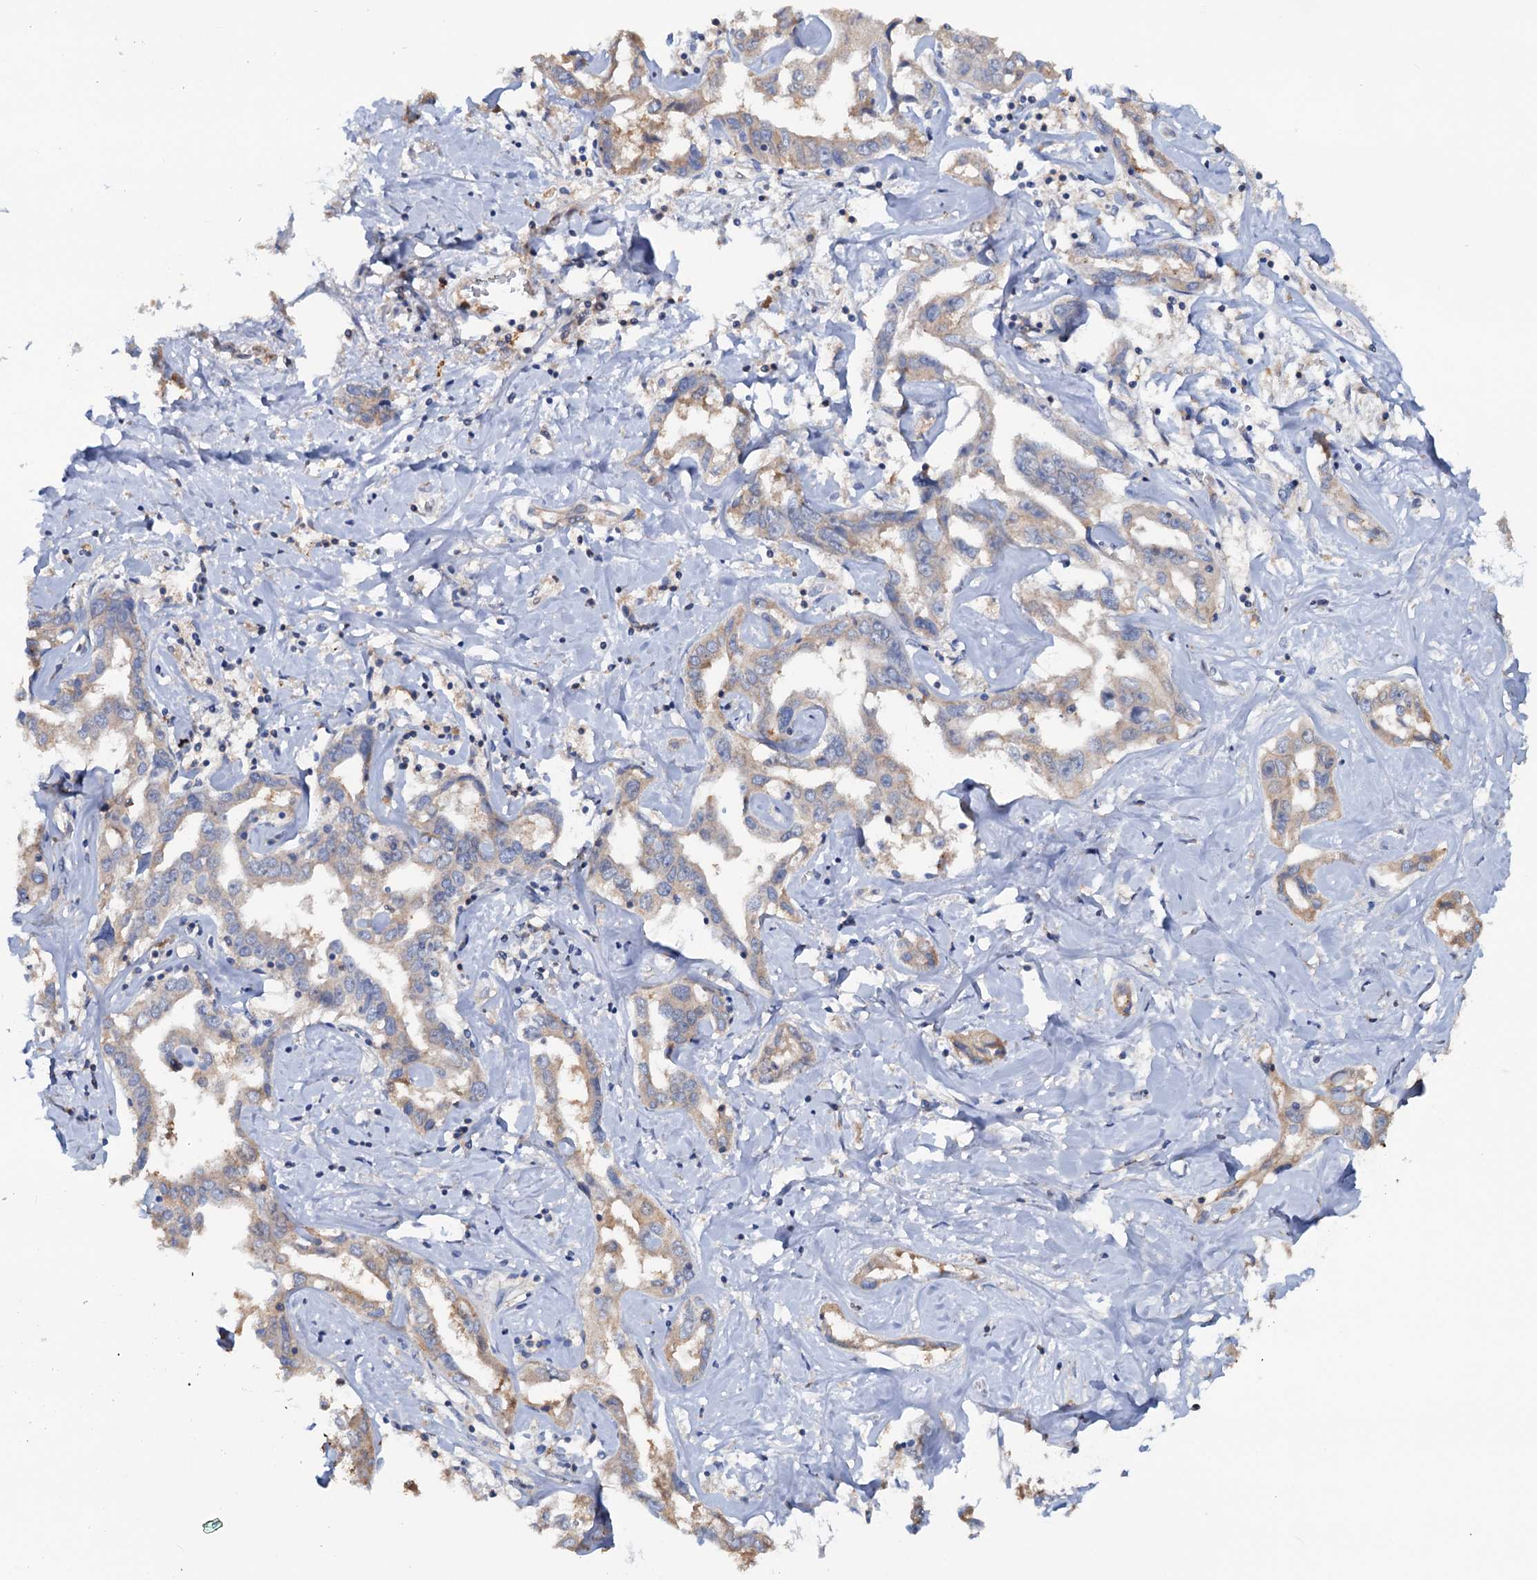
{"staining": {"intensity": "weak", "quantity": "<25%", "location": "cytoplasmic/membranous"}, "tissue": "liver cancer", "cell_type": "Tumor cells", "image_type": "cancer", "snomed": [{"axis": "morphology", "description": "Cholangiocarcinoma"}, {"axis": "topography", "description": "Liver"}], "caption": "Immunohistochemistry image of neoplastic tissue: liver cancer stained with DAB (3,3'-diaminobenzidine) reveals no significant protein positivity in tumor cells. Nuclei are stained in blue.", "gene": "IL17RD", "patient": {"sex": "male", "age": 59}}